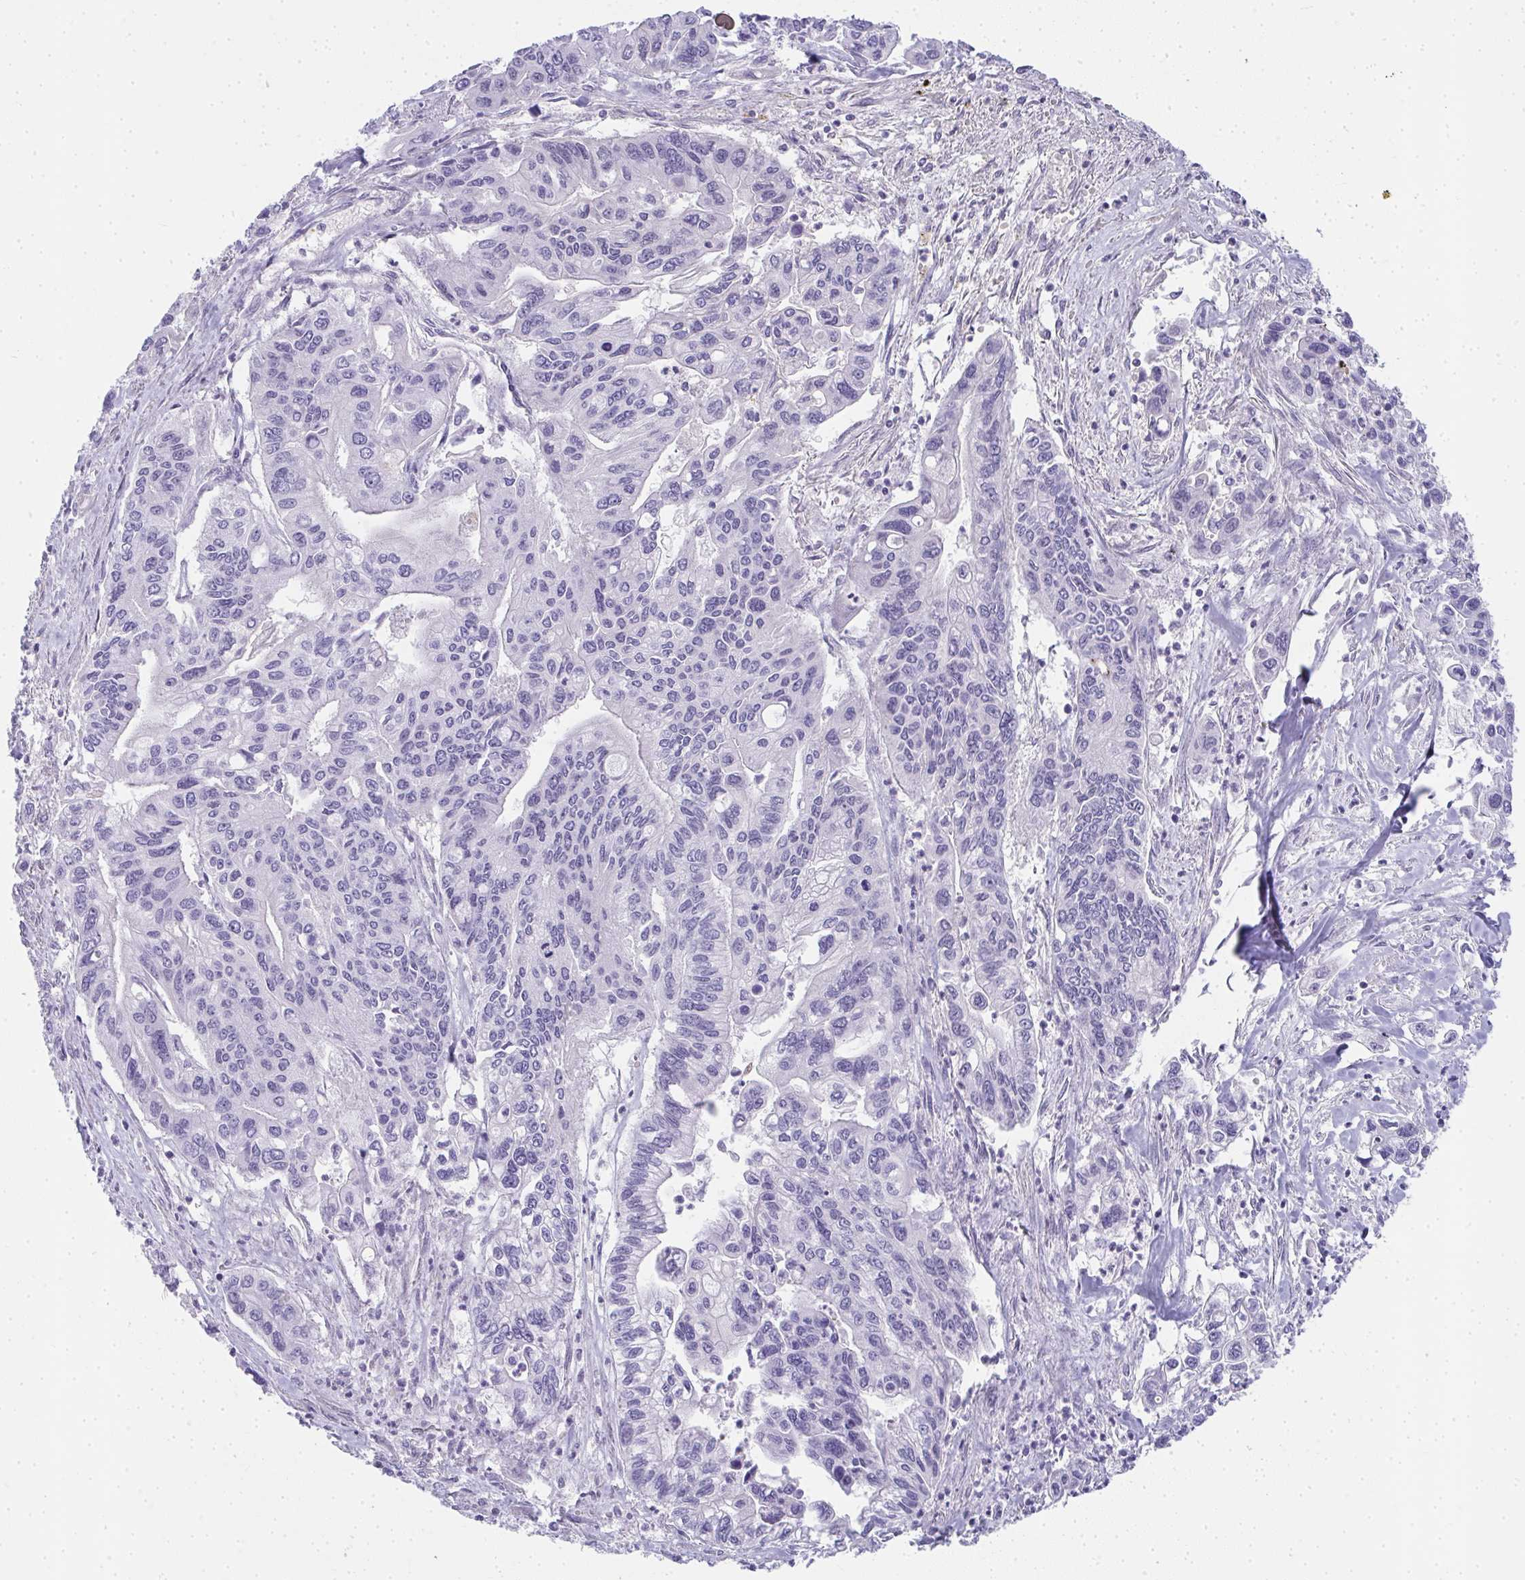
{"staining": {"intensity": "negative", "quantity": "none", "location": "none"}, "tissue": "pancreatic cancer", "cell_type": "Tumor cells", "image_type": "cancer", "snomed": [{"axis": "morphology", "description": "Adenocarcinoma, NOS"}, {"axis": "topography", "description": "Pancreas"}], "caption": "Tumor cells show no significant protein positivity in pancreatic adenocarcinoma. Brightfield microscopy of IHC stained with DAB (brown) and hematoxylin (blue), captured at high magnification.", "gene": "ZSWIM3", "patient": {"sex": "male", "age": 62}}